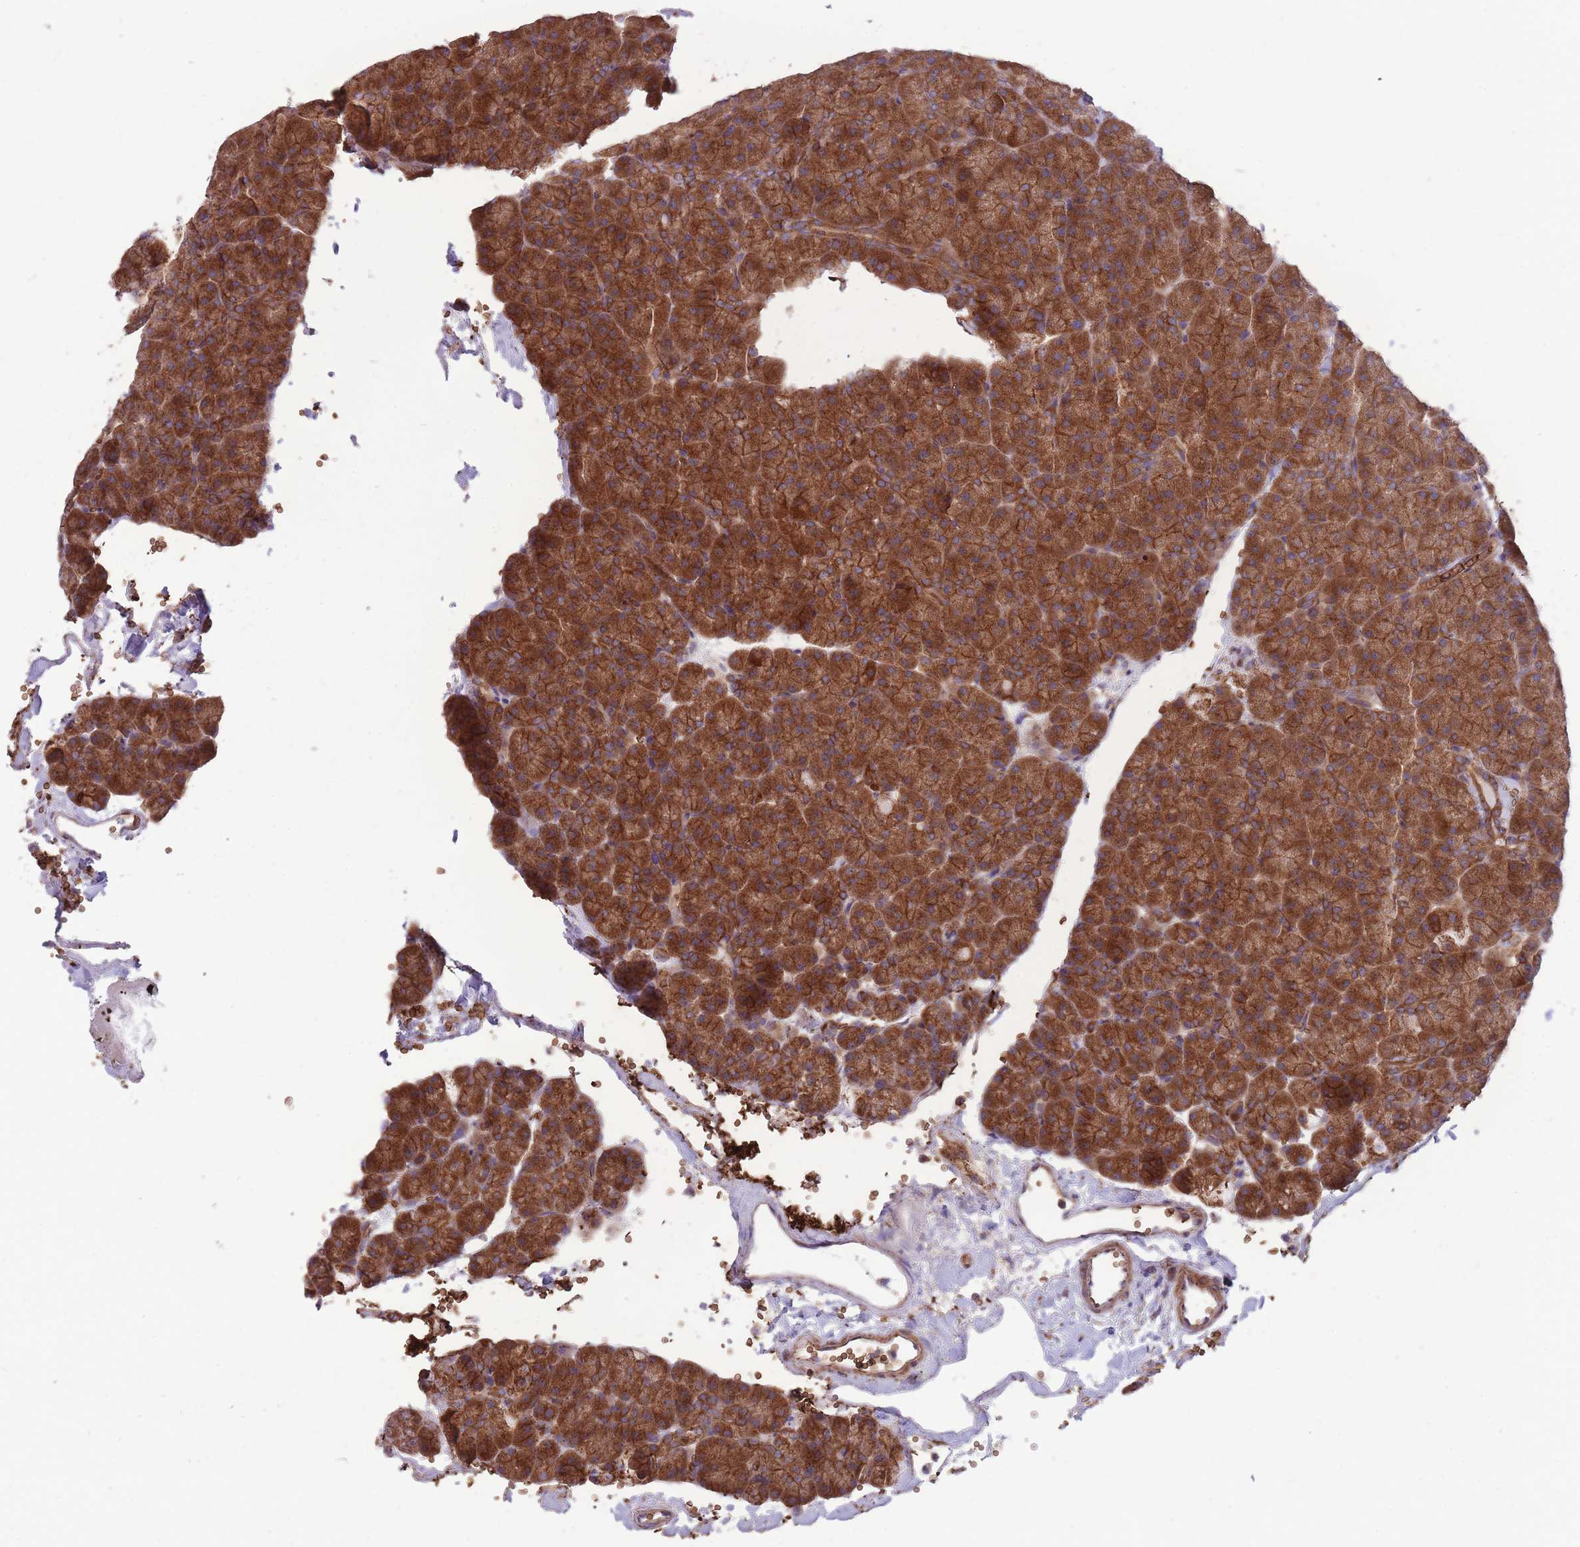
{"staining": {"intensity": "strong", "quantity": ">75%", "location": "cytoplasmic/membranous"}, "tissue": "pancreas", "cell_type": "Exocrine glandular cells", "image_type": "normal", "snomed": [{"axis": "morphology", "description": "Normal tissue, NOS"}, {"axis": "topography", "description": "Pancreas"}], "caption": "Benign pancreas exhibits strong cytoplasmic/membranous expression in approximately >75% of exocrine glandular cells, visualized by immunohistochemistry.", "gene": "ANKRD10", "patient": {"sex": "male", "age": 36}}